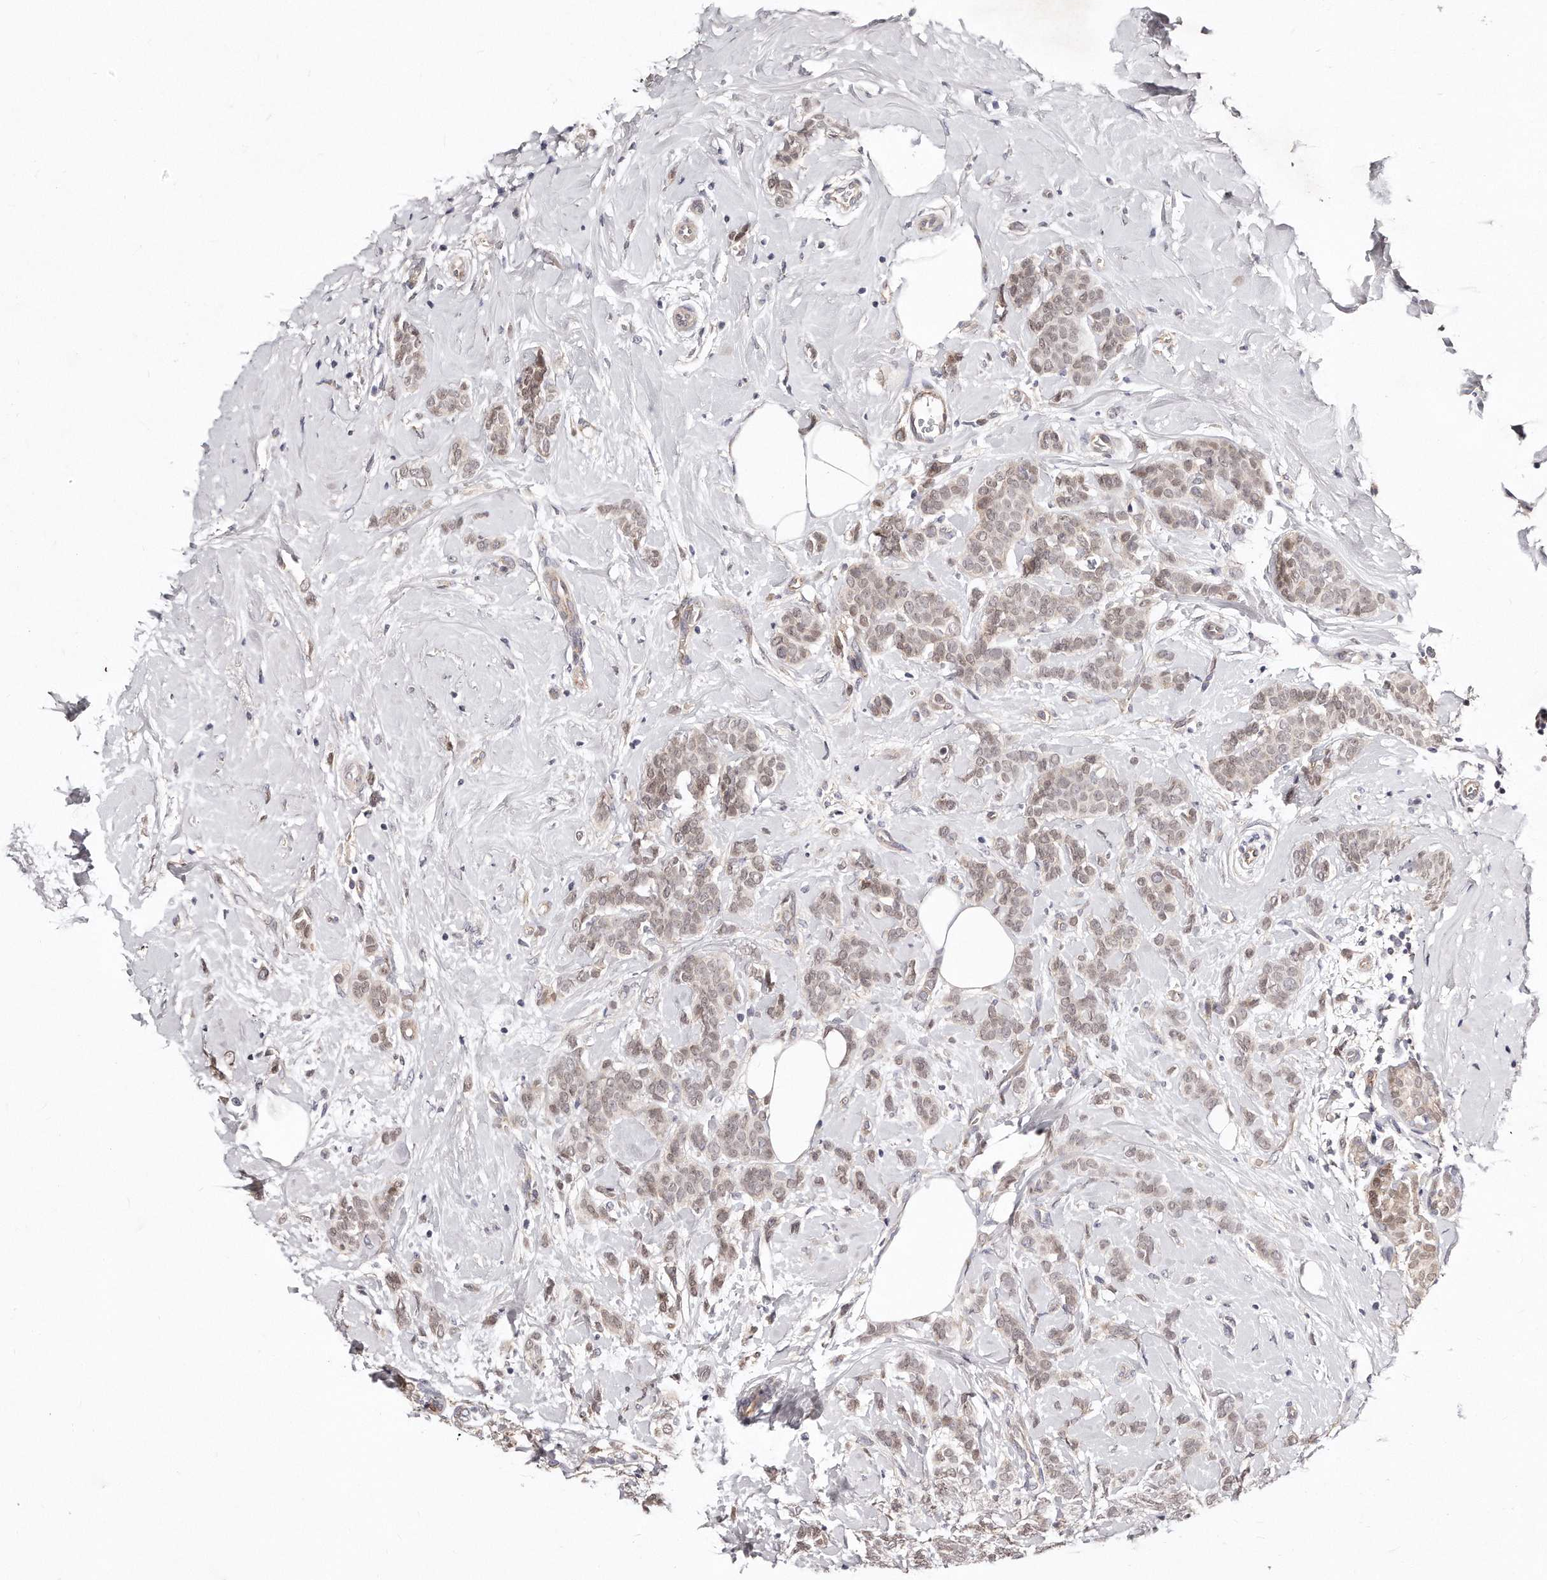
{"staining": {"intensity": "weak", "quantity": "25%-75%", "location": "cytoplasmic/membranous,nuclear"}, "tissue": "breast cancer", "cell_type": "Tumor cells", "image_type": "cancer", "snomed": [{"axis": "morphology", "description": "Lobular carcinoma, in situ"}, {"axis": "morphology", "description": "Lobular carcinoma"}, {"axis": "topography", "description": "Breast"}], "caption": "Tumor cells exhibit low levels of weak cytoplasmic/membranous and nuclear expression in about 25%-75% of cells in breast cancer (lobular carcinoma in situ).", "gene": "CASZ1", "patient": {"sex": "female", "age": 41}}